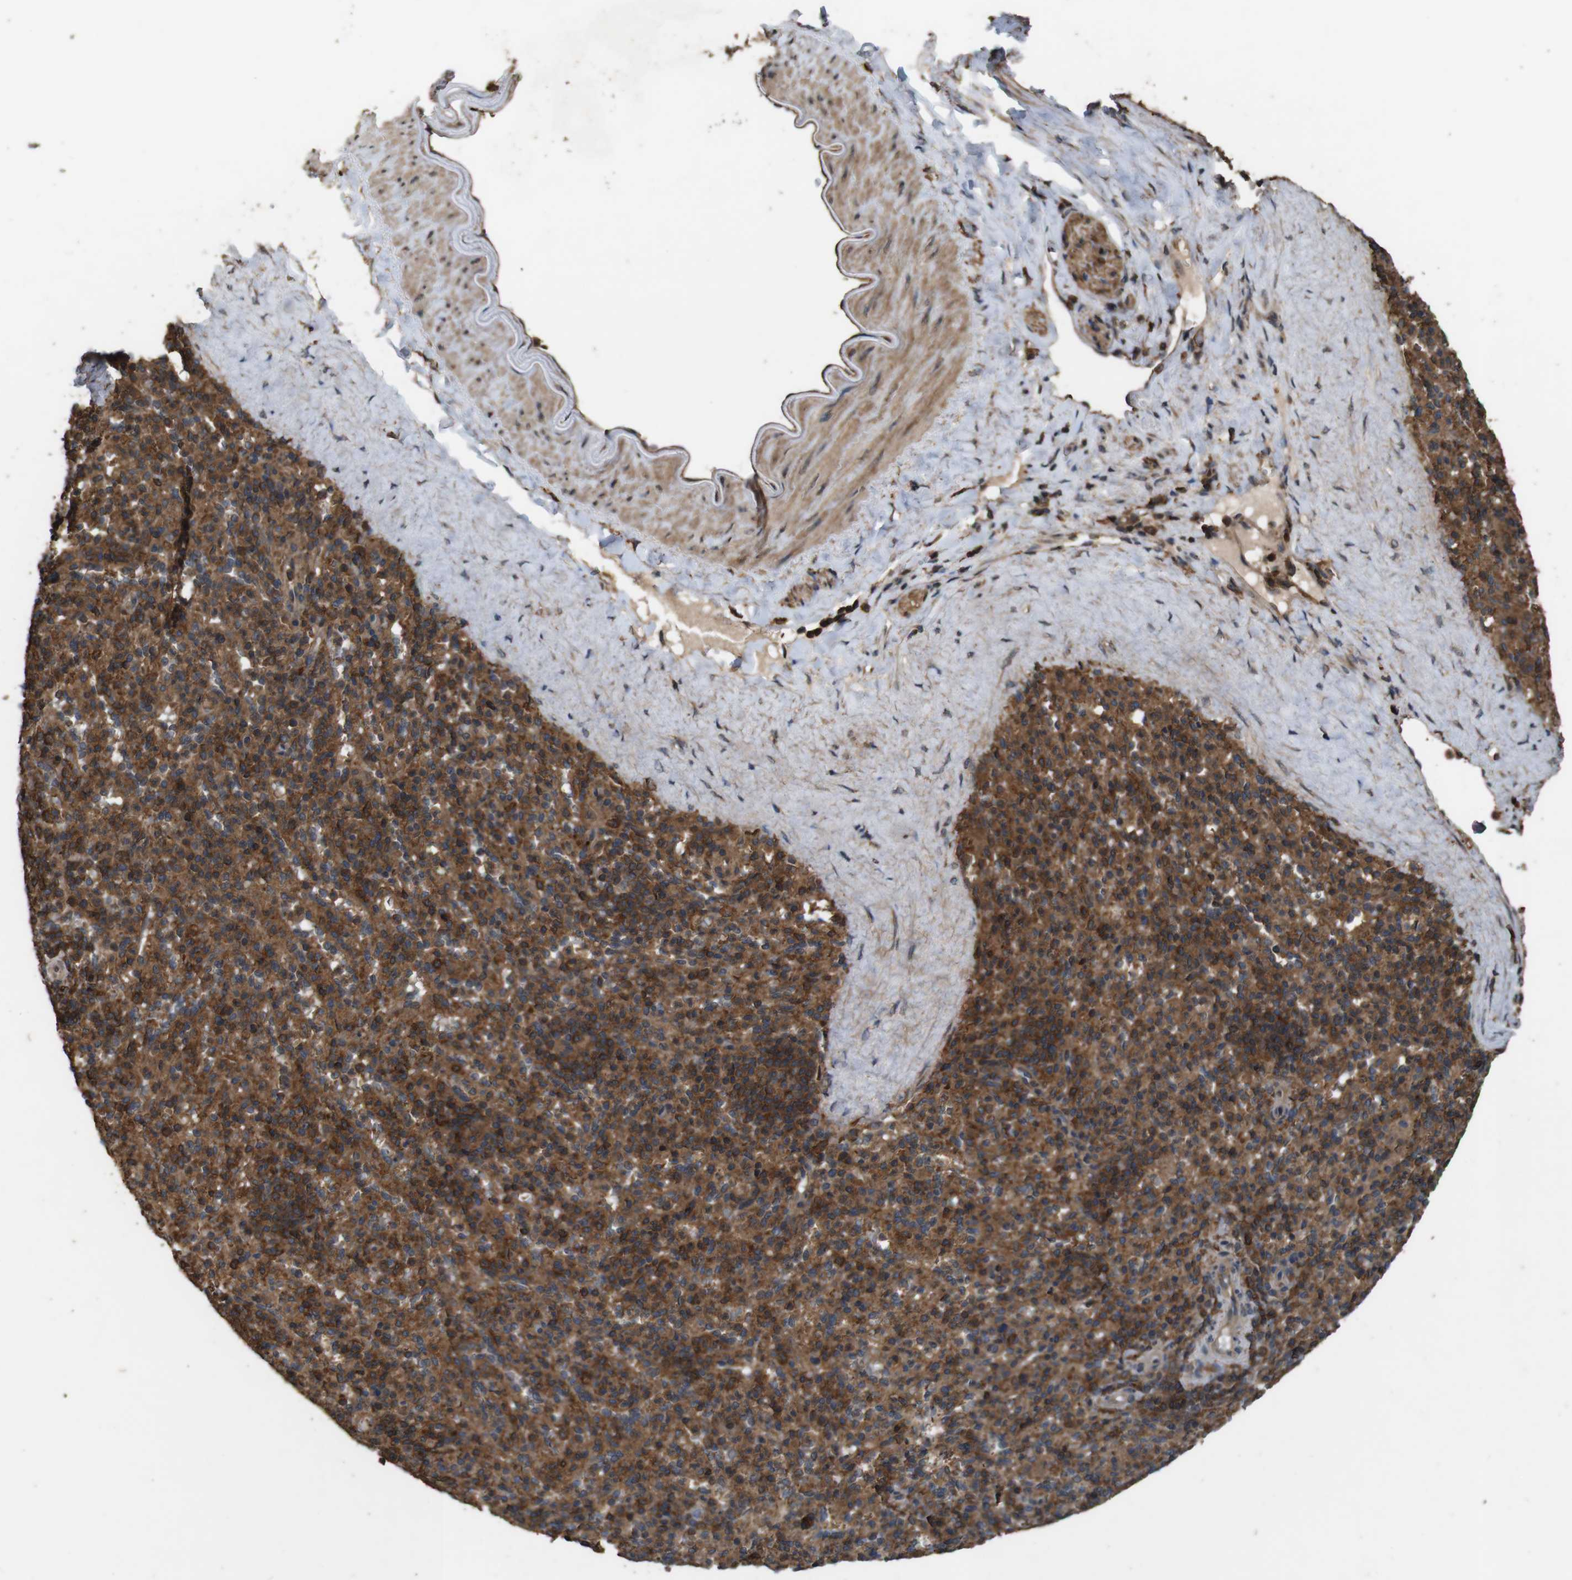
{"staining": {"intensity": "strong", "quantity": ">75%", "location": "cytoplasmic/membranous"}, "tissue": "spleen", "cell_type": "Cells in red pulp", "image_type": "normal", "snomed": [{"axis": "morphology", "description": "Normal tissue, NOS"}, {"axis": "topography", "description": "Spleen"}], "caption": "A brown stain labels strong cytoplasmic/membranous staining of a protein in cells in red pulp of unremarkable human spleen.", "gene": "BAG4", "patient": {"sex": "male", "age": 36}}